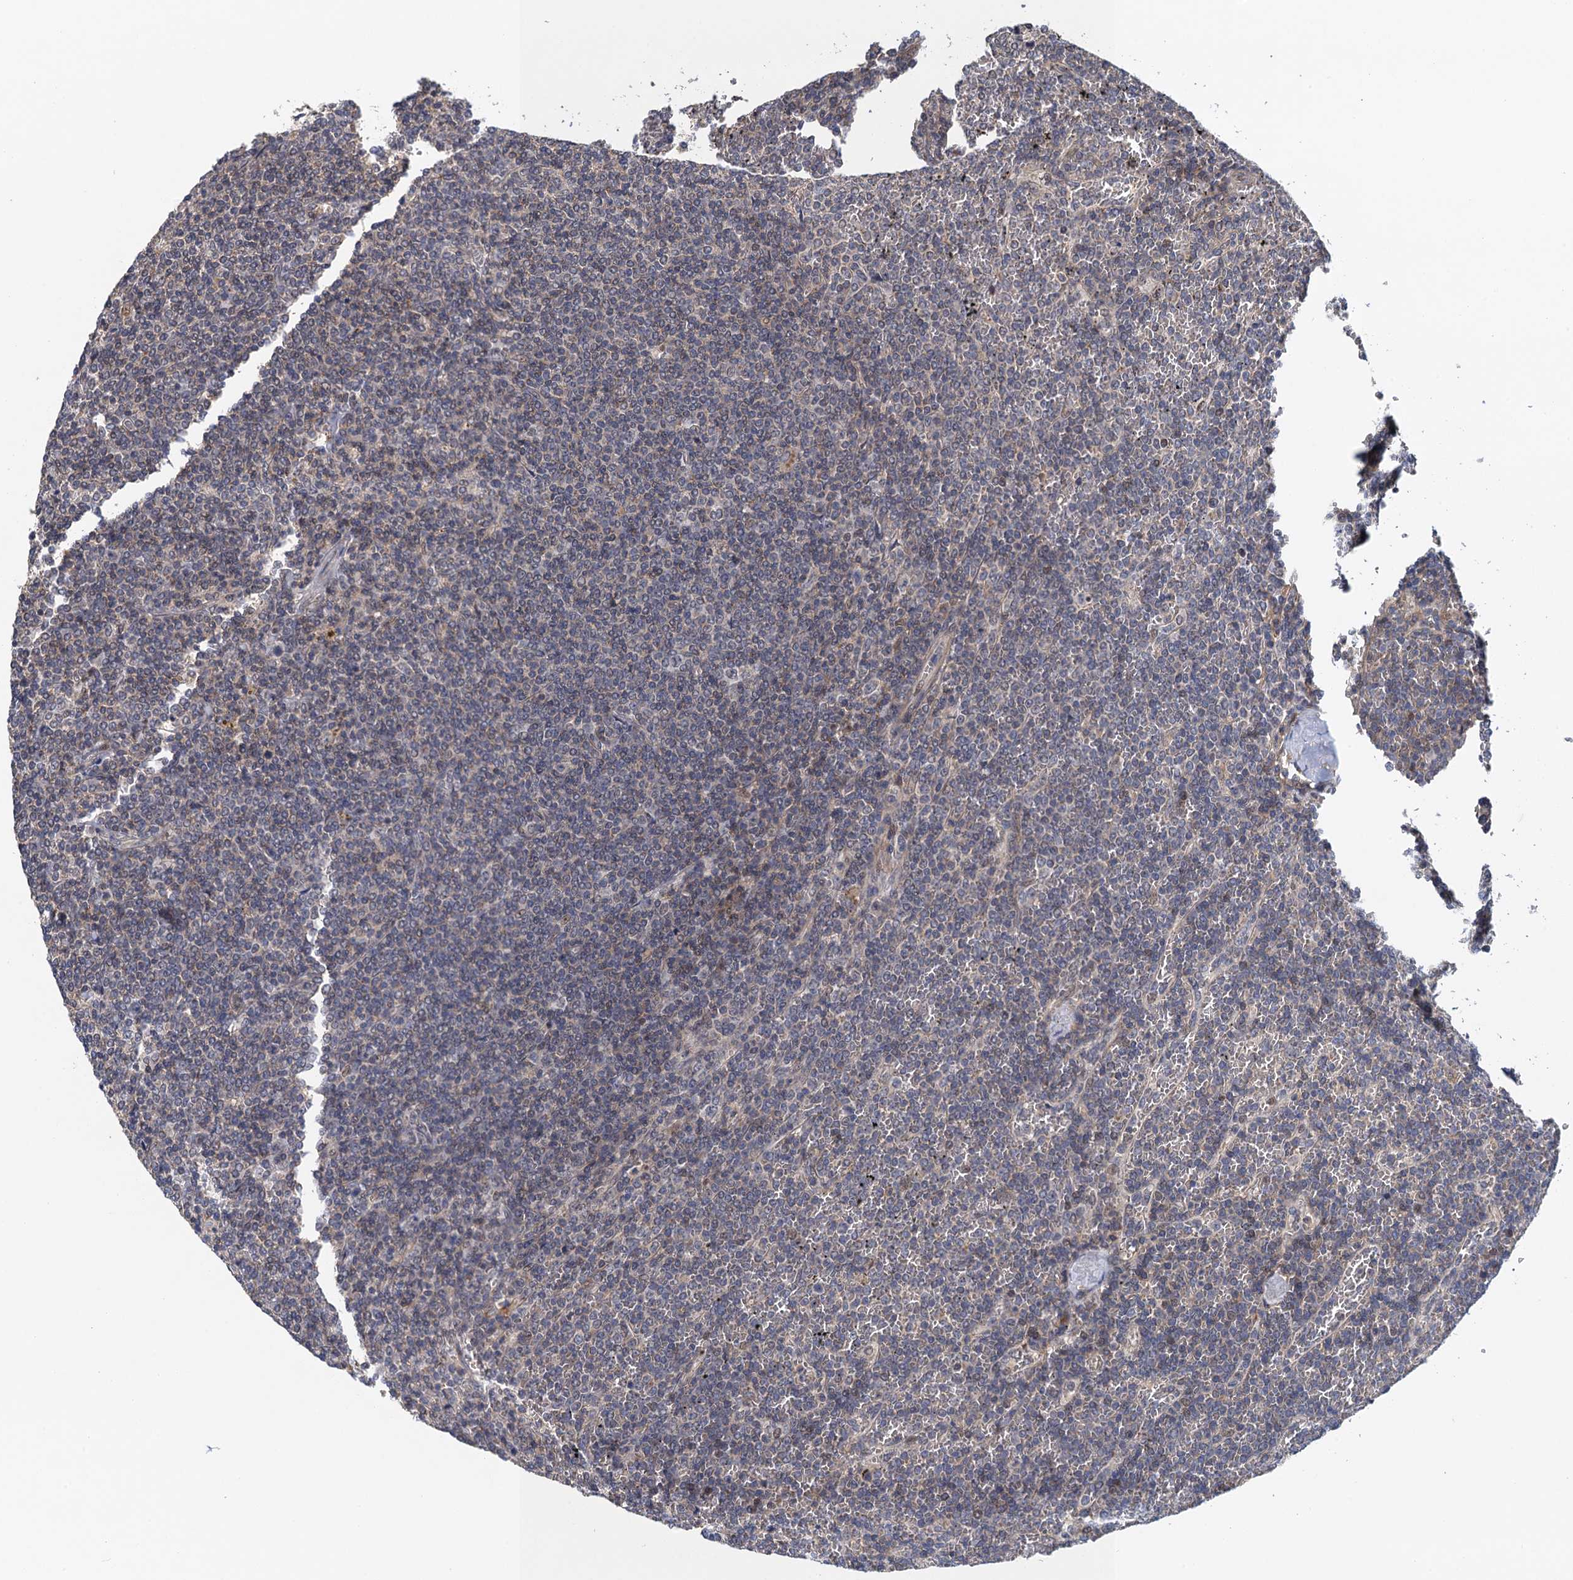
{"staining": {"intensity": "negative", "quantity": "none", "location": "none"}, "tissue": "lymphoma", "cell_type": "Tumor cells", "image_type": "cancer", "snomed": [{"axis": "morphology", "description": "Malignant lymphoma, non-Hodgkin's type, Low grade"}, {"axis": "topography", "description": "Spleen"}], "caption": "A photomicrograph of lymphoma stained for a protein demonstrates no brown staining in tumor cells. Brightfield microscopy of immunohistochemistry (IHC) stained with DAB (3,3'-diaminobenzidine) (brown) and hematoxylin (blue), captured at high magnification.", "gene": "MDM1", "patient": {"sex": "female", "age": 19}}